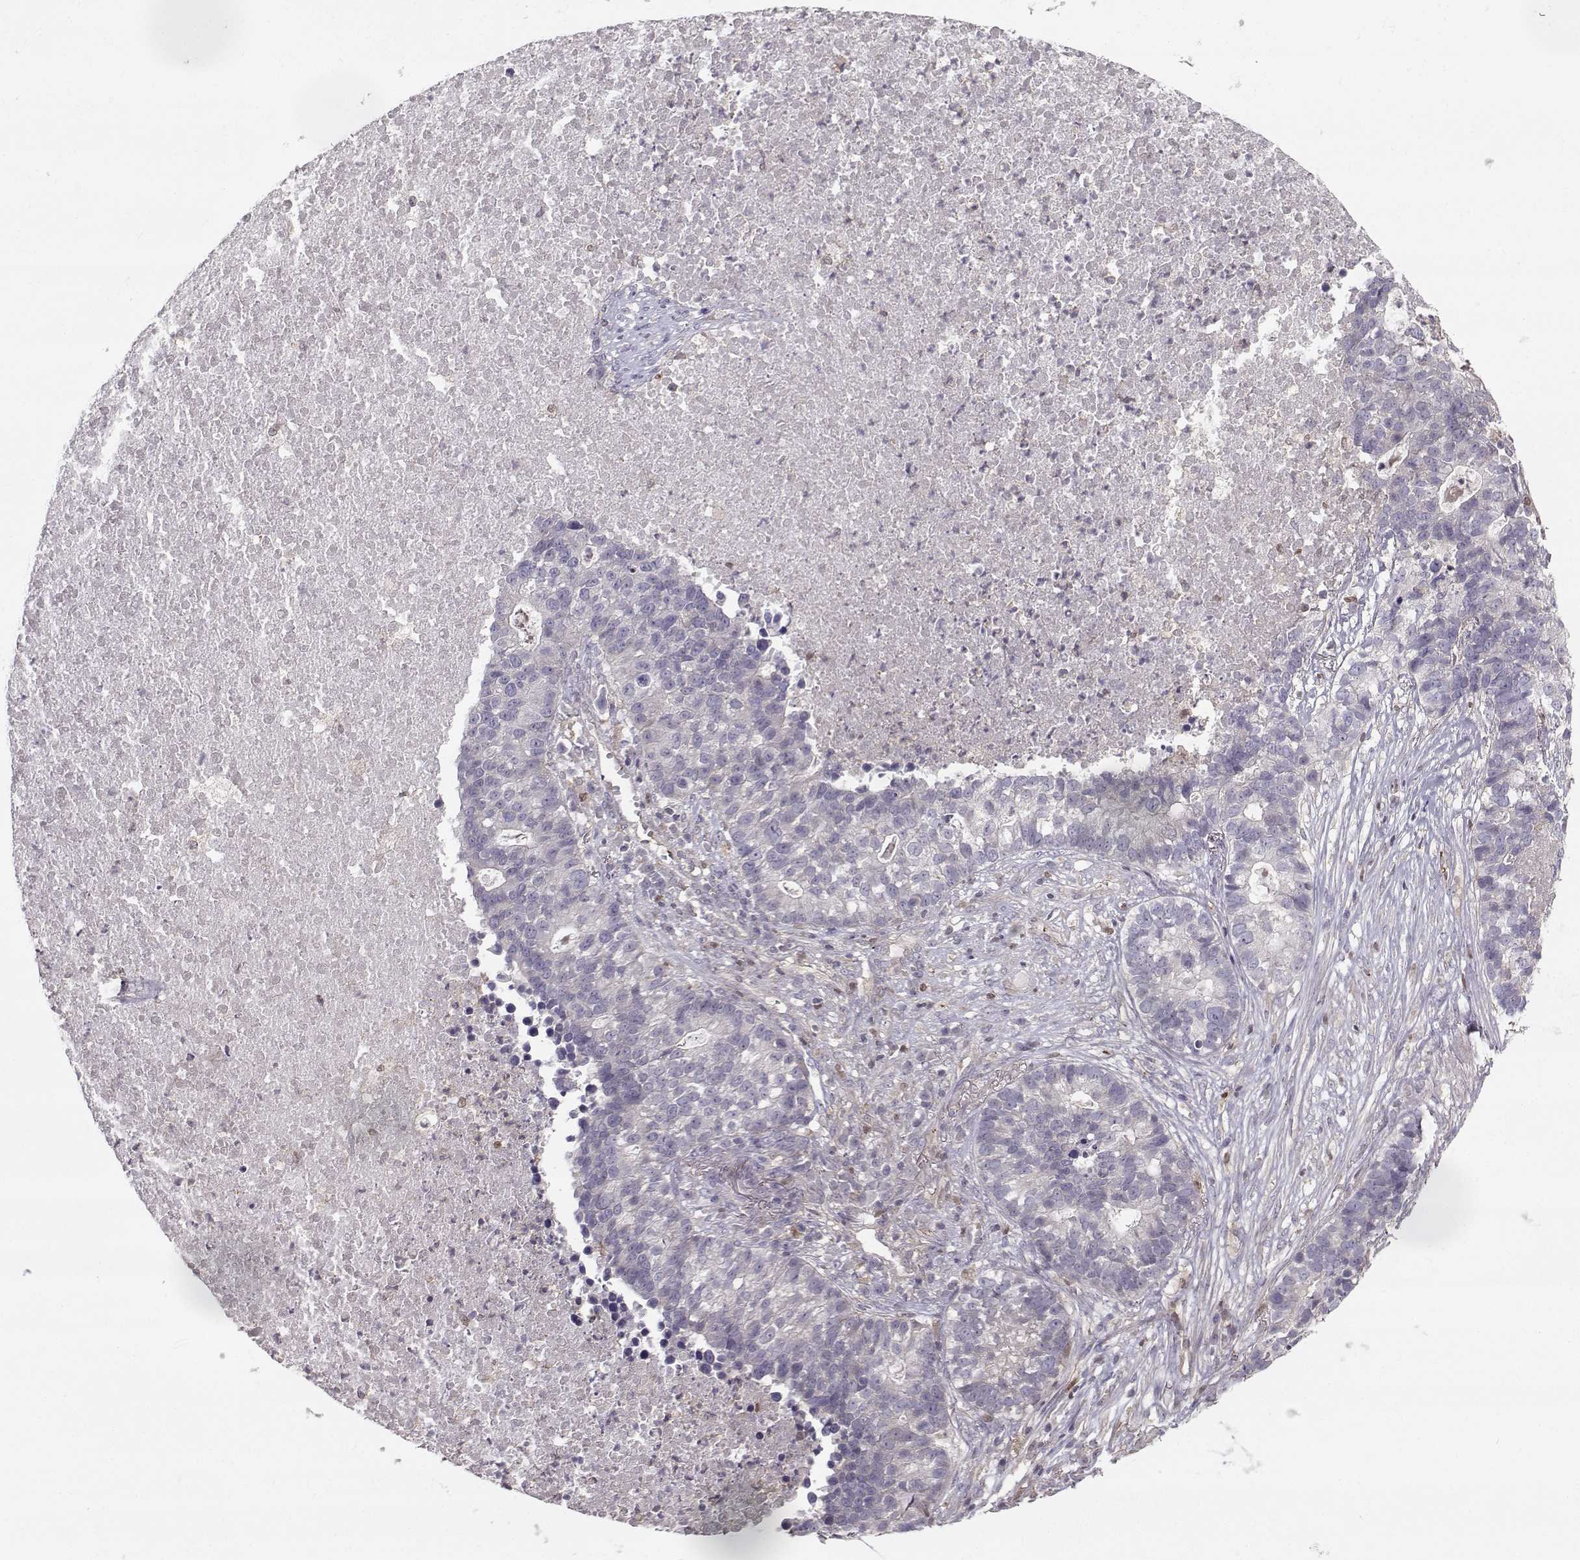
{"staining": {"intensity": "negative", "quantity": "none", "location": "none"}, "tissue": "lung cancer", "cell_type": "Tumor cells", "image_type": "cancer", "snomed": [{"axis": "morphology", "description": "Adenocarcinoma, NOS"}, {"axis": "topography", "description": "Lung"}], "caption": "Tumor cells are negative for brown protein staining in lung cancer.", "gene": "ASB16", "patient": {"sex": "male", "age": 57}}